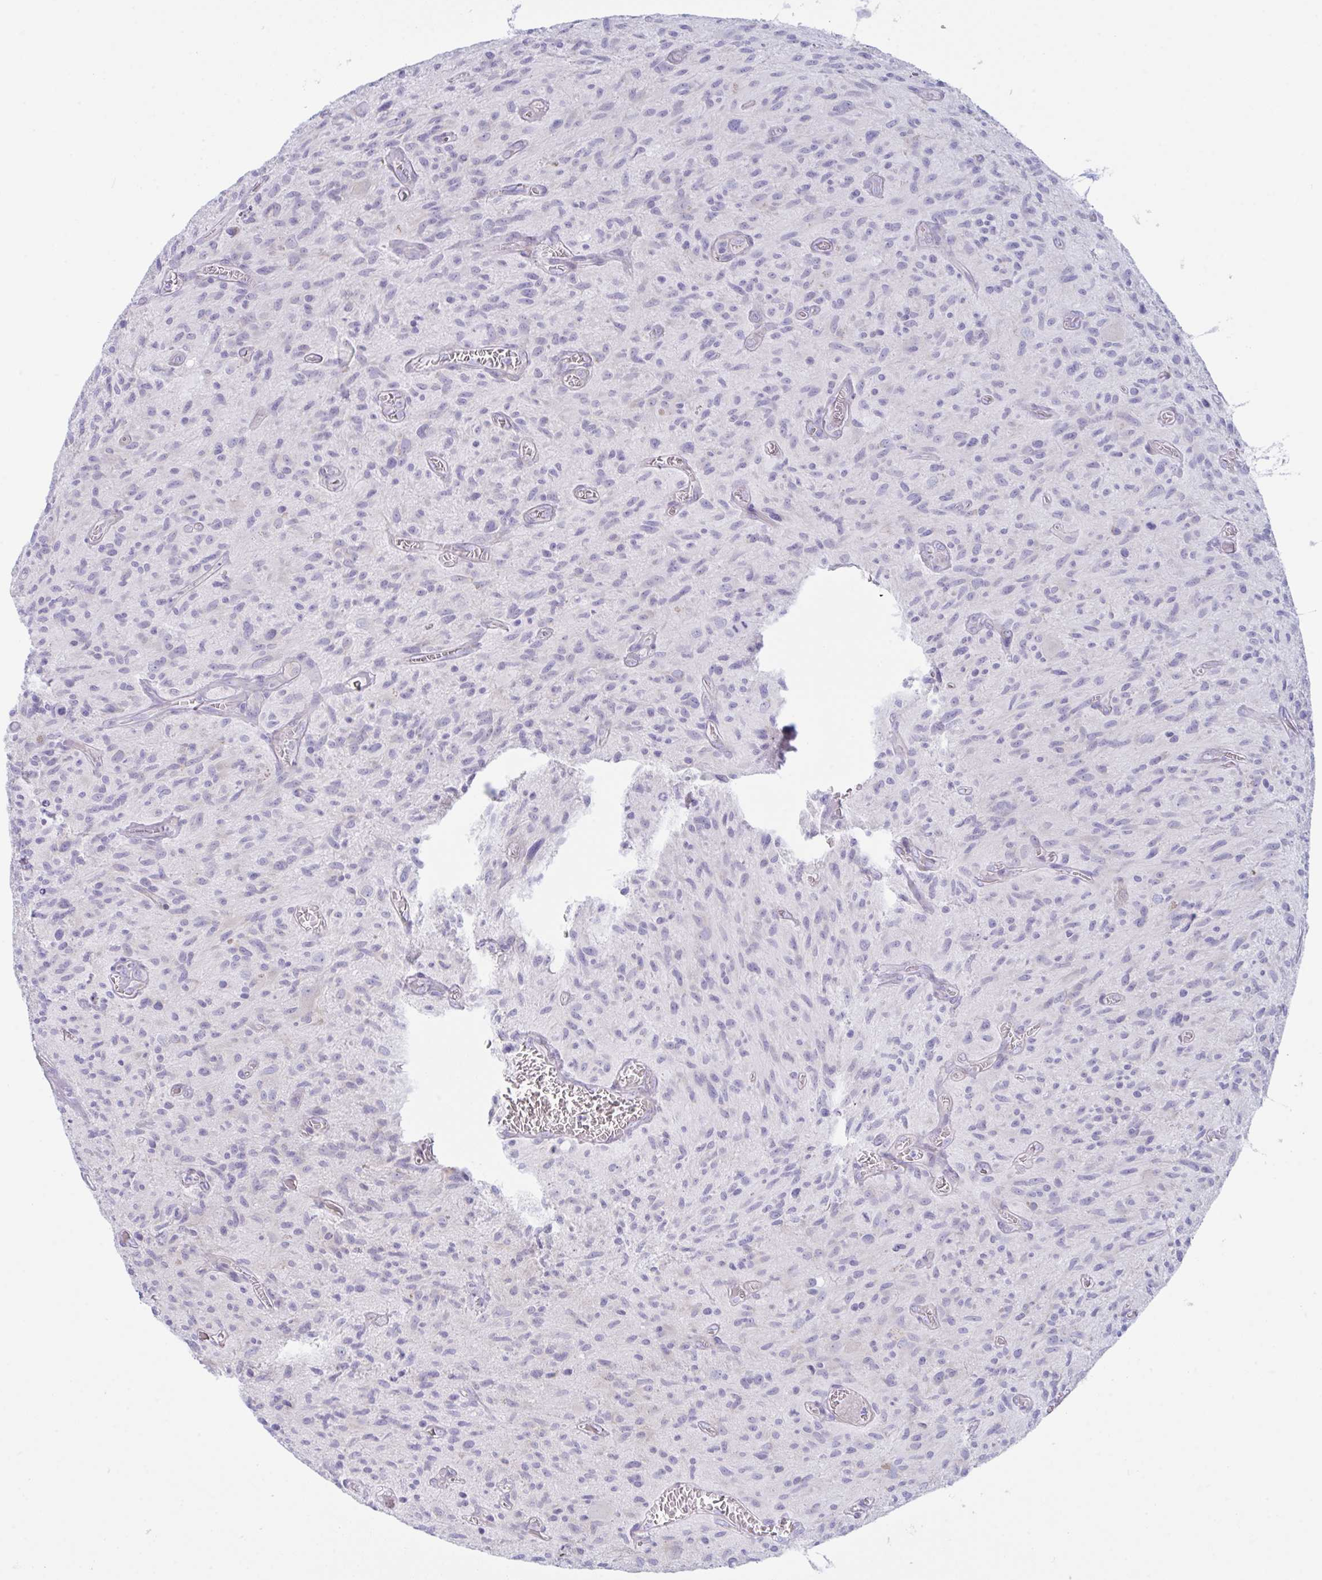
{"staining": {"intensity": "negative", "quantity": "none", "location": "none"}, "tissue": "glioma", "cell_type": "Tumor cells", "image_type": "cancer", "snomed": [{"axis": "morphology", "description": "Glioma, malignant, High grade"}, {"axis": "topography", "description": "Brain"}], "caption": "Histopathology image shows no significant protein expression in tumor cells of glioma.", "gene": "ZNF684", "patient": {"sex": "male", "age": 75}}